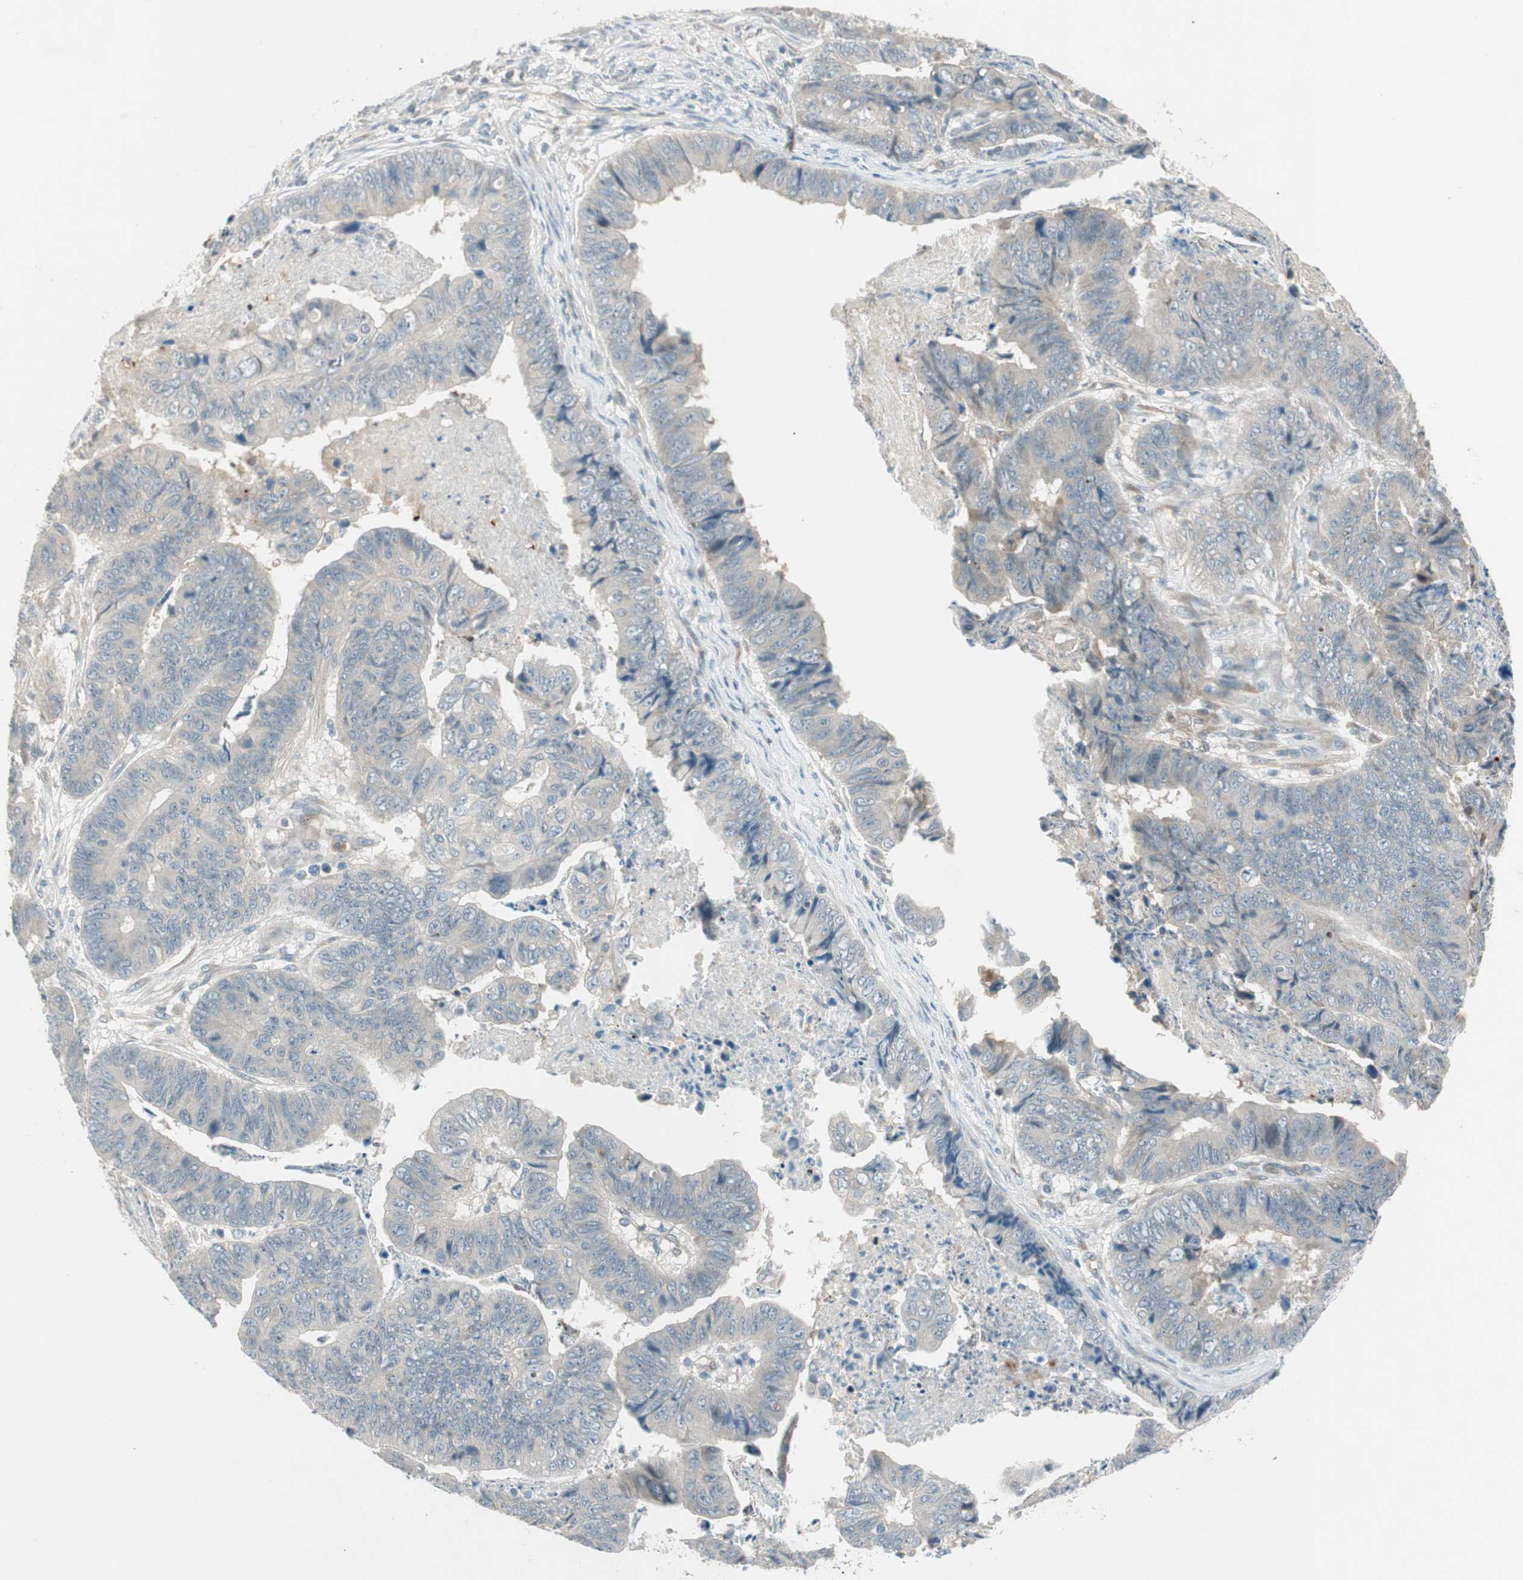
{"staining": {"intensity": "weak", "quantity": "25%-75%", "location": "cytoplasmic/membranous"}, "tissue": "stomach cancer", "cell_type": "Tumor cells", "image_type": "cancer", "snomed": [{"axis": "morphology", "description": "Adenocarcinoma, NOS"}, {"axis": "topography", "description": "Stomach, lower"}], "caption": "Immunohistochemistry of human adenocarcinoma (stomach) reveals low levels of weak cytoplasmic/membranous staining in approximately 25%-75% of tumor cells.", "gene": "CGRRF1", "patient": {"sex": "male", "age": 77}}